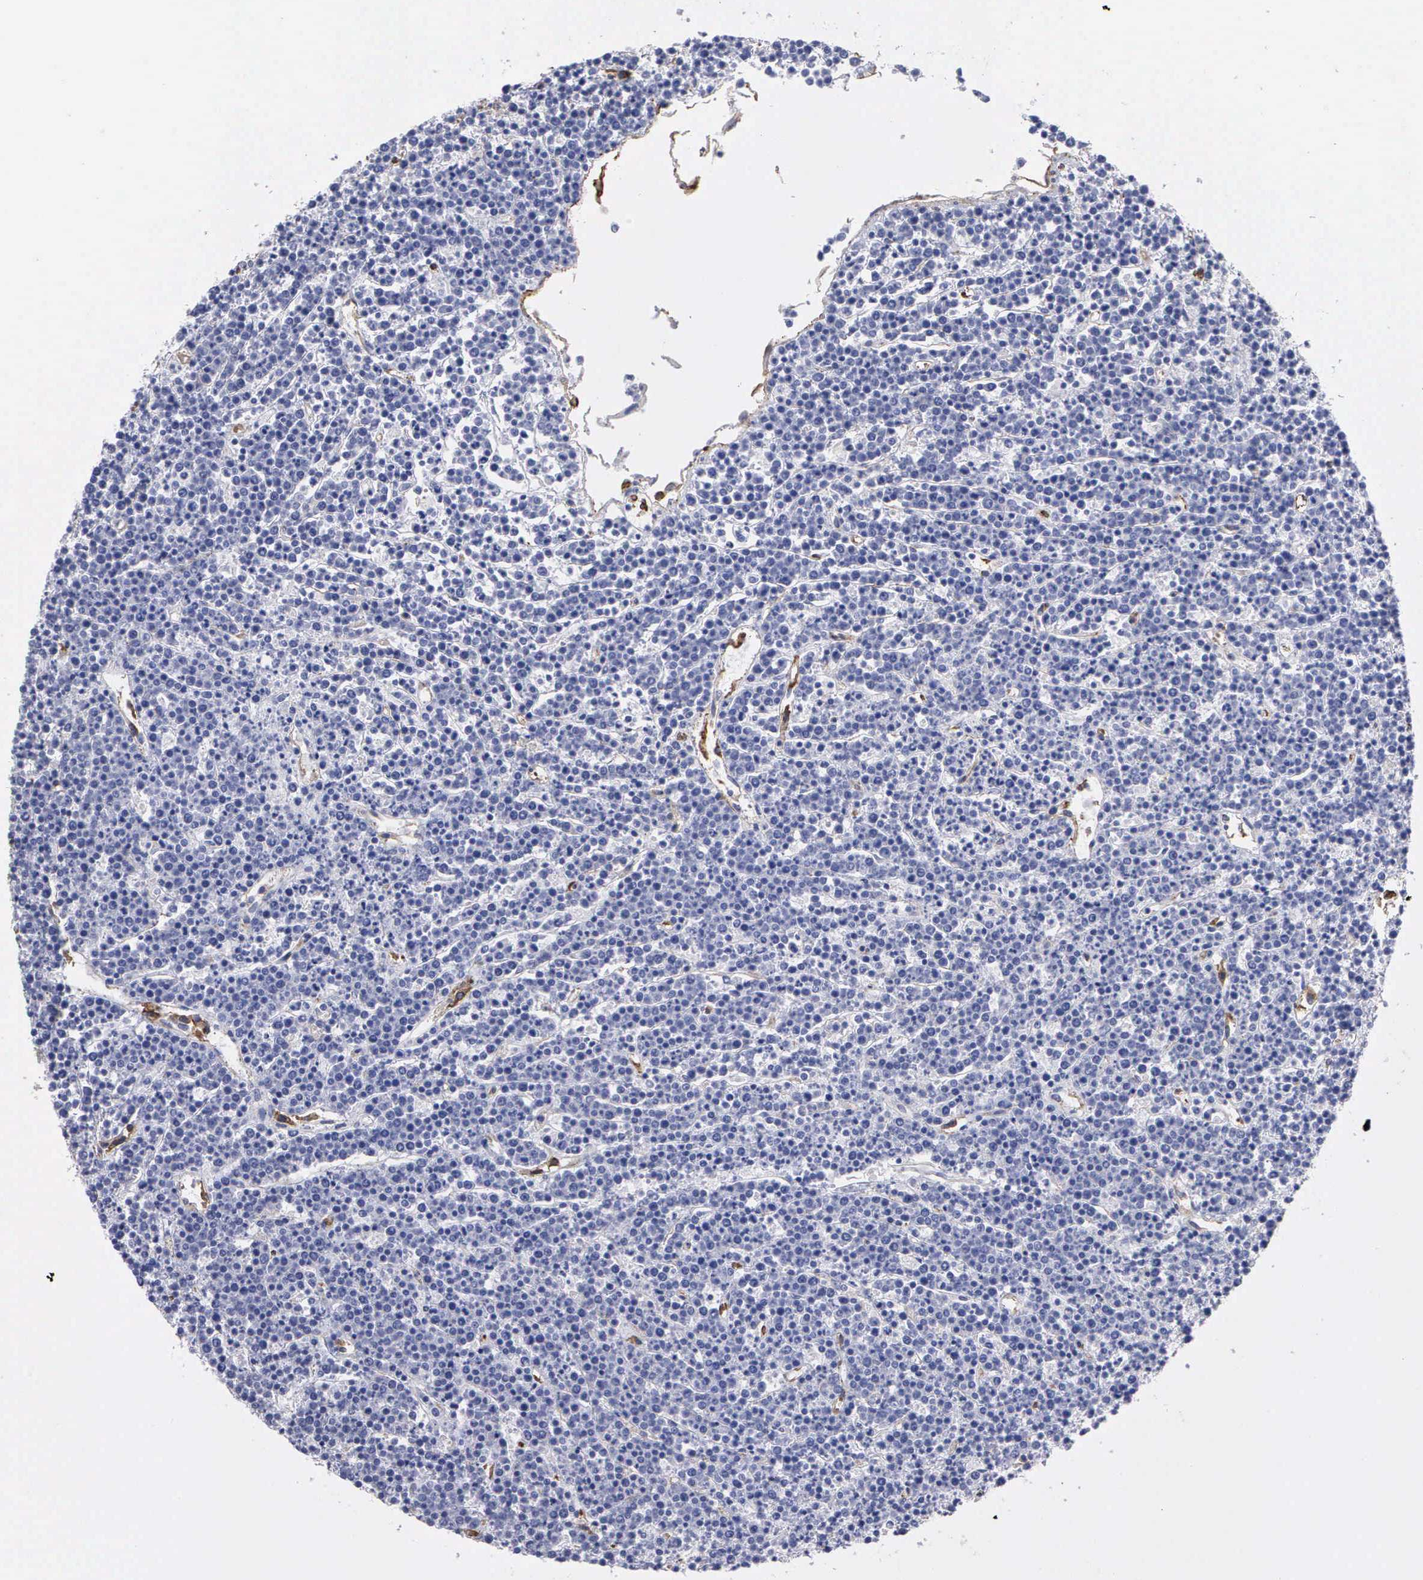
{"staining": {"intensity": "negative", "quantity": "none", "location": "none"}, "tissue": "lymphoma", "cell_type": "Tumor cells", "image_type": "cancer", "snomed": [{"axis": "morphology", "description": "Malignant lymphoma, non-Hodgkin's type, High grade"}, {"axis": "topography", "description": "Ovary"}], "caption": "IHC of high-grade malignant lymphoma, non-Hodgkin's type reveals no staining in tumor cells.", "gene": "MAGEB10", "patient": {"sex": "female", "age": 56}}